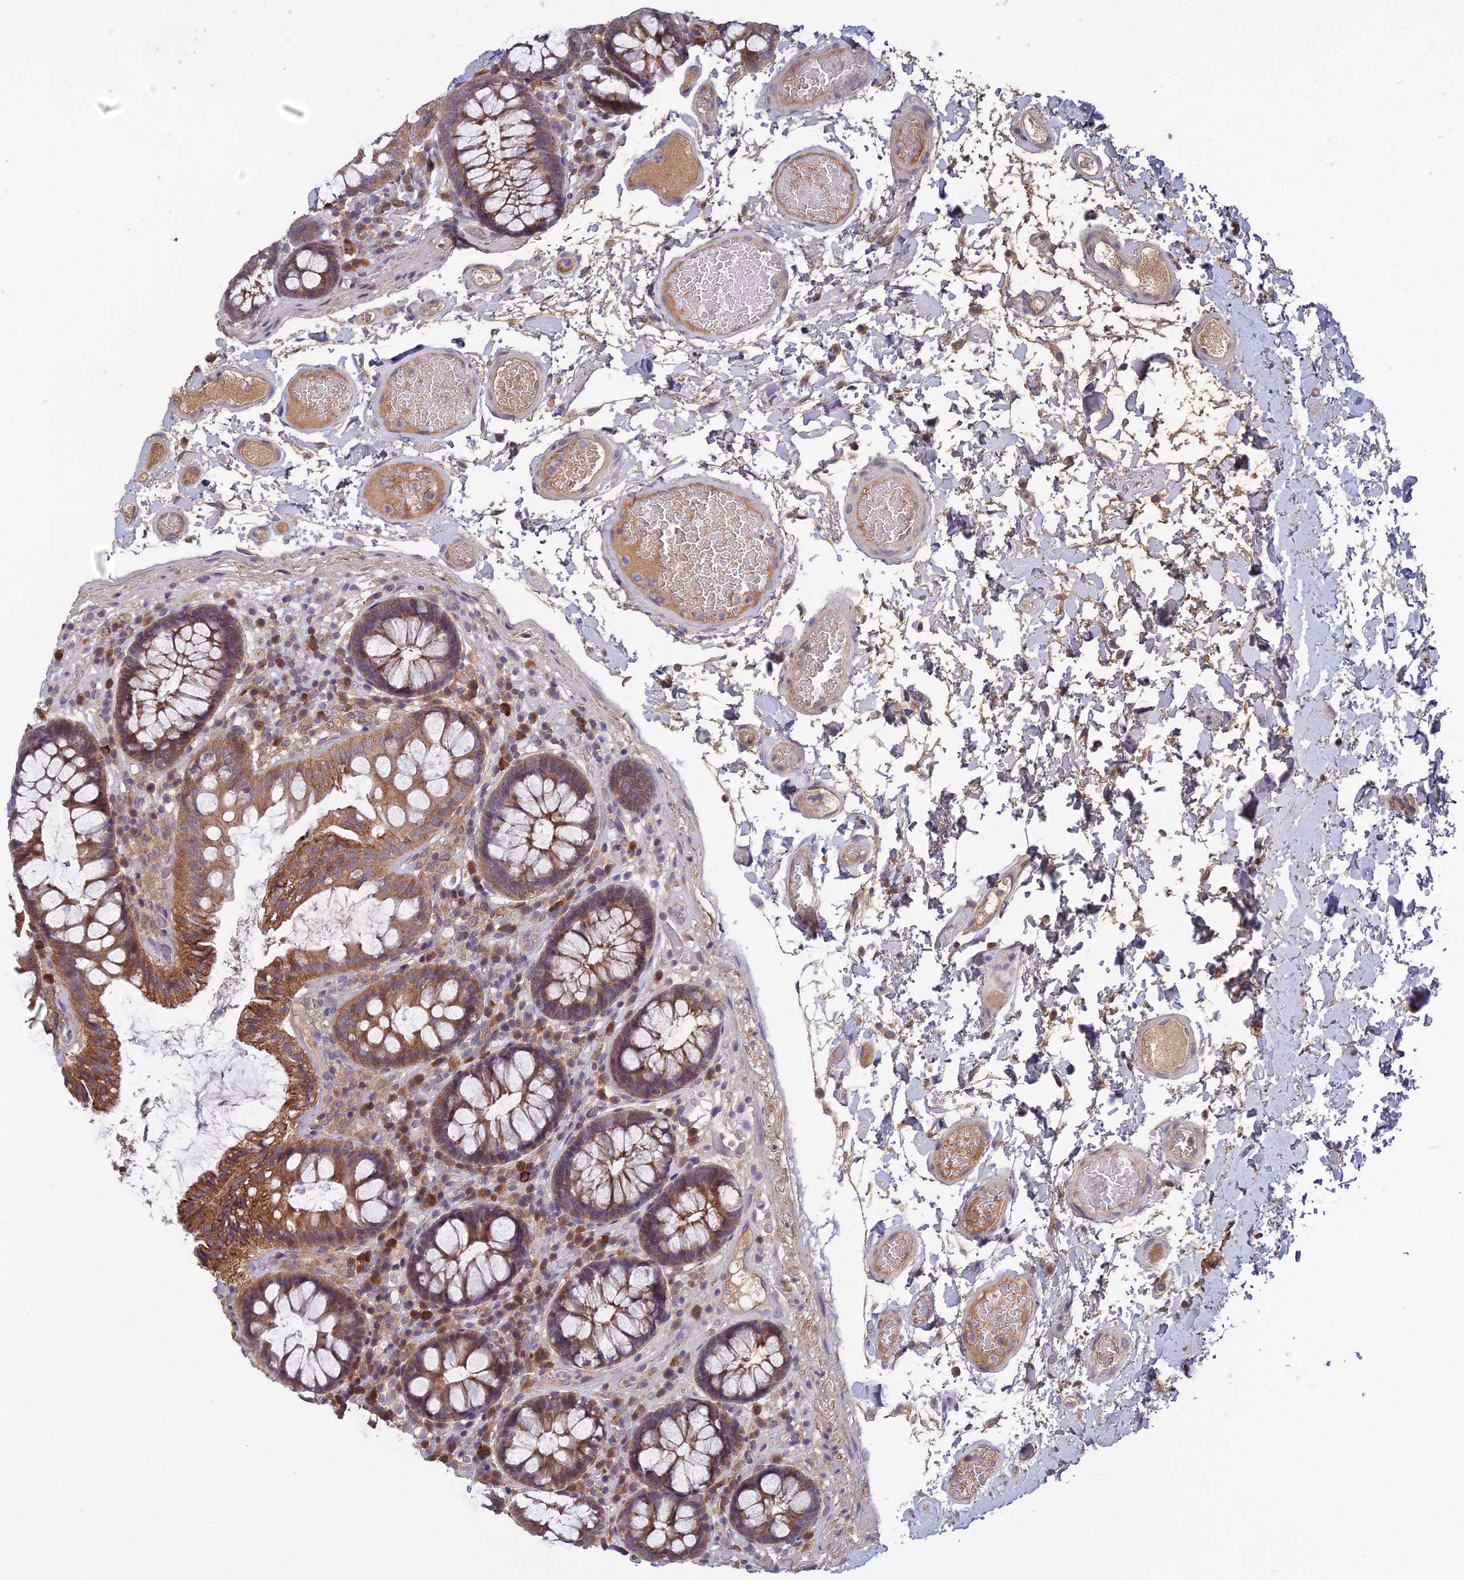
{"staining": {"intensity": "weak", "quantity": ">75%", "location": "cytoplasmic/membranous"}, "tissue": "colon", "cell_type": "Endothelial cells", "image_type": "normal", "snomed": [{"axis": "morphology", "description": "Normal tissue, NOS"}, {"axis": "topography", "description": "Colon"}], "caption": "Endothelial cells demonstrate low levels of weak cytoplasmic/membranous positivity in about >75% of cells in unremarkable human colon. The protein is shown in brown color, while the nuclei are stained blue.", "gene": "MRNIP", "patient": {"sex": "male", "age": 84}}